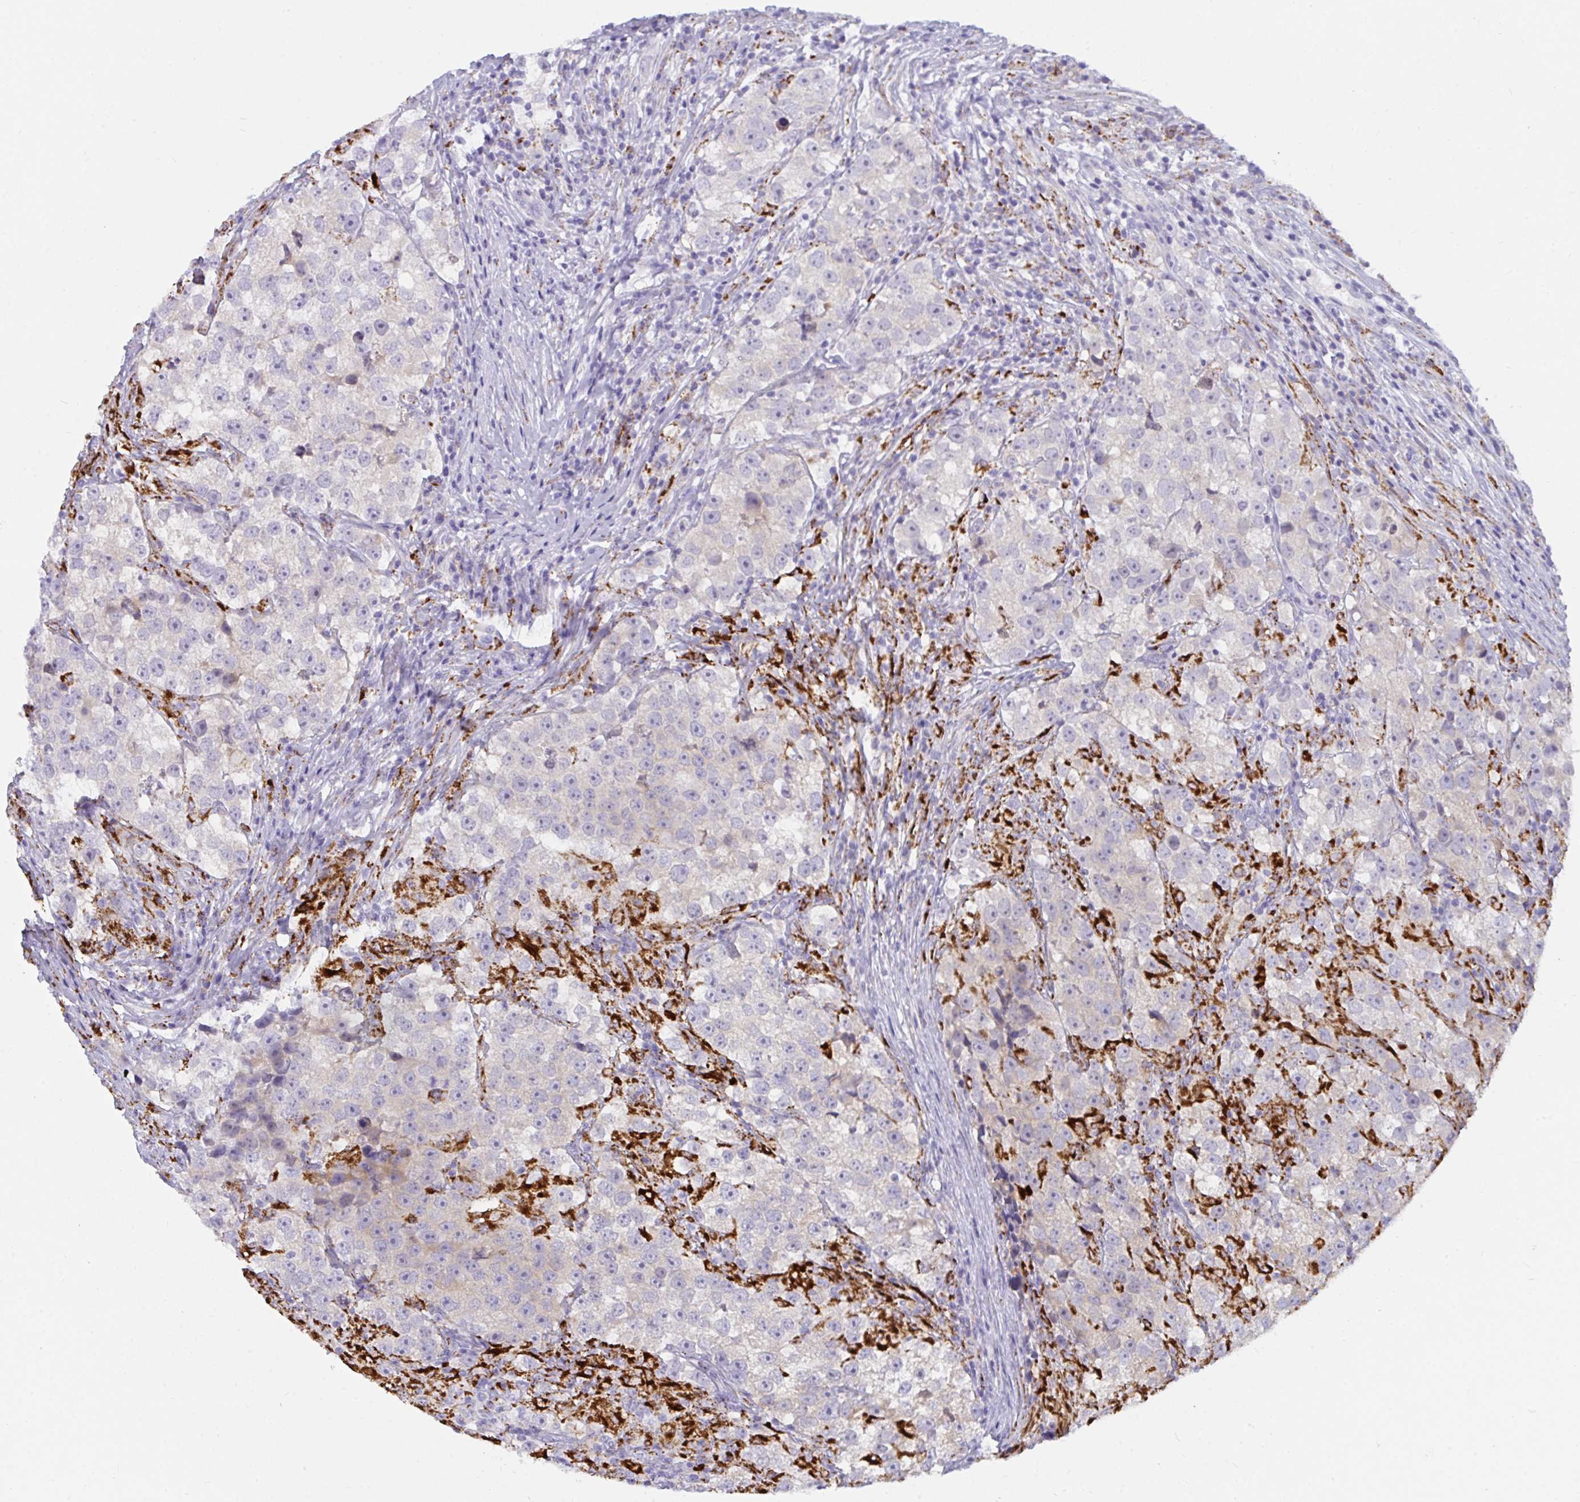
{"staining": {"intensity": "negative", "quantity": "none", "location": "none"}, "tissue": "testis cancer", "cell_type": "Tumor cells", "image_type": "cancer", "snomed": [{"axis": "morphology", "description": "Seminoma, NOS"}, {"axis": "topography", "description": "Testis"}], "caption": "Tumor cells show no significant positivity in testis seminoma.", "gene": "SEMA6B", "patient": {"sex": "male", "age": 46}}